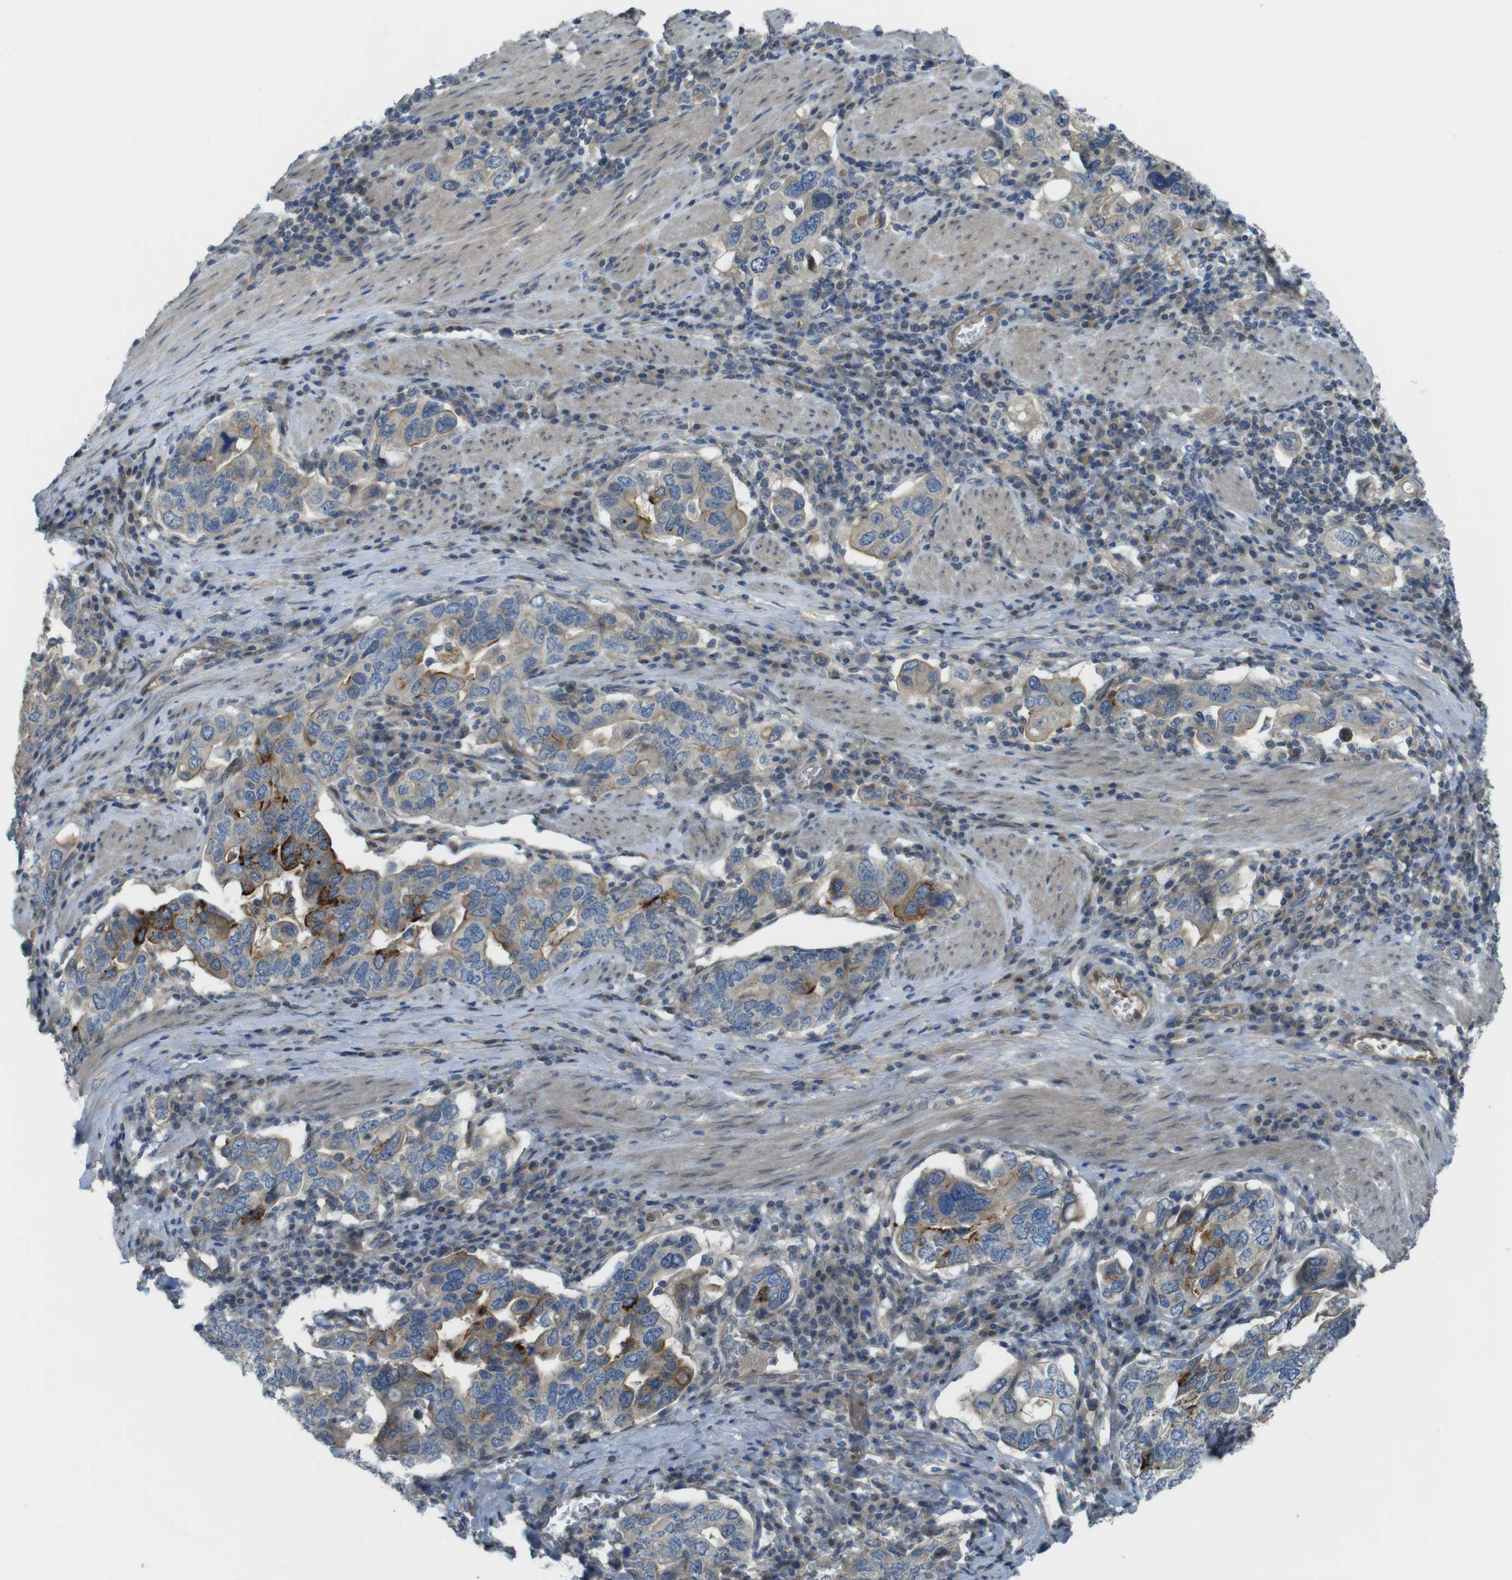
{"staining": {"intensity": "strong", "quantity": "<25%", "location": "cytoplasmic/membranous"}, "tissue": "stomach cancer", "cell_type": "Tumor cells", "image_type": "cancer", "snomed": [{"axis": "morphology", "description": "Adenocarcinoma, NOS"}, {"axis": "topography", "description": "Stomach, upper"}], "caption": "The micrograph reveals staining of stomach adenocarcinoma, revealing strong cytoplasmic/membranous protein expression (brown color) within tumor cells. (Stains: DAB in brown, nuclei in blue, Microscopy: brightfield microscopy at high magnification).", "gene": "ABHD15", "patient": {"sex": "male", "age": 62}}